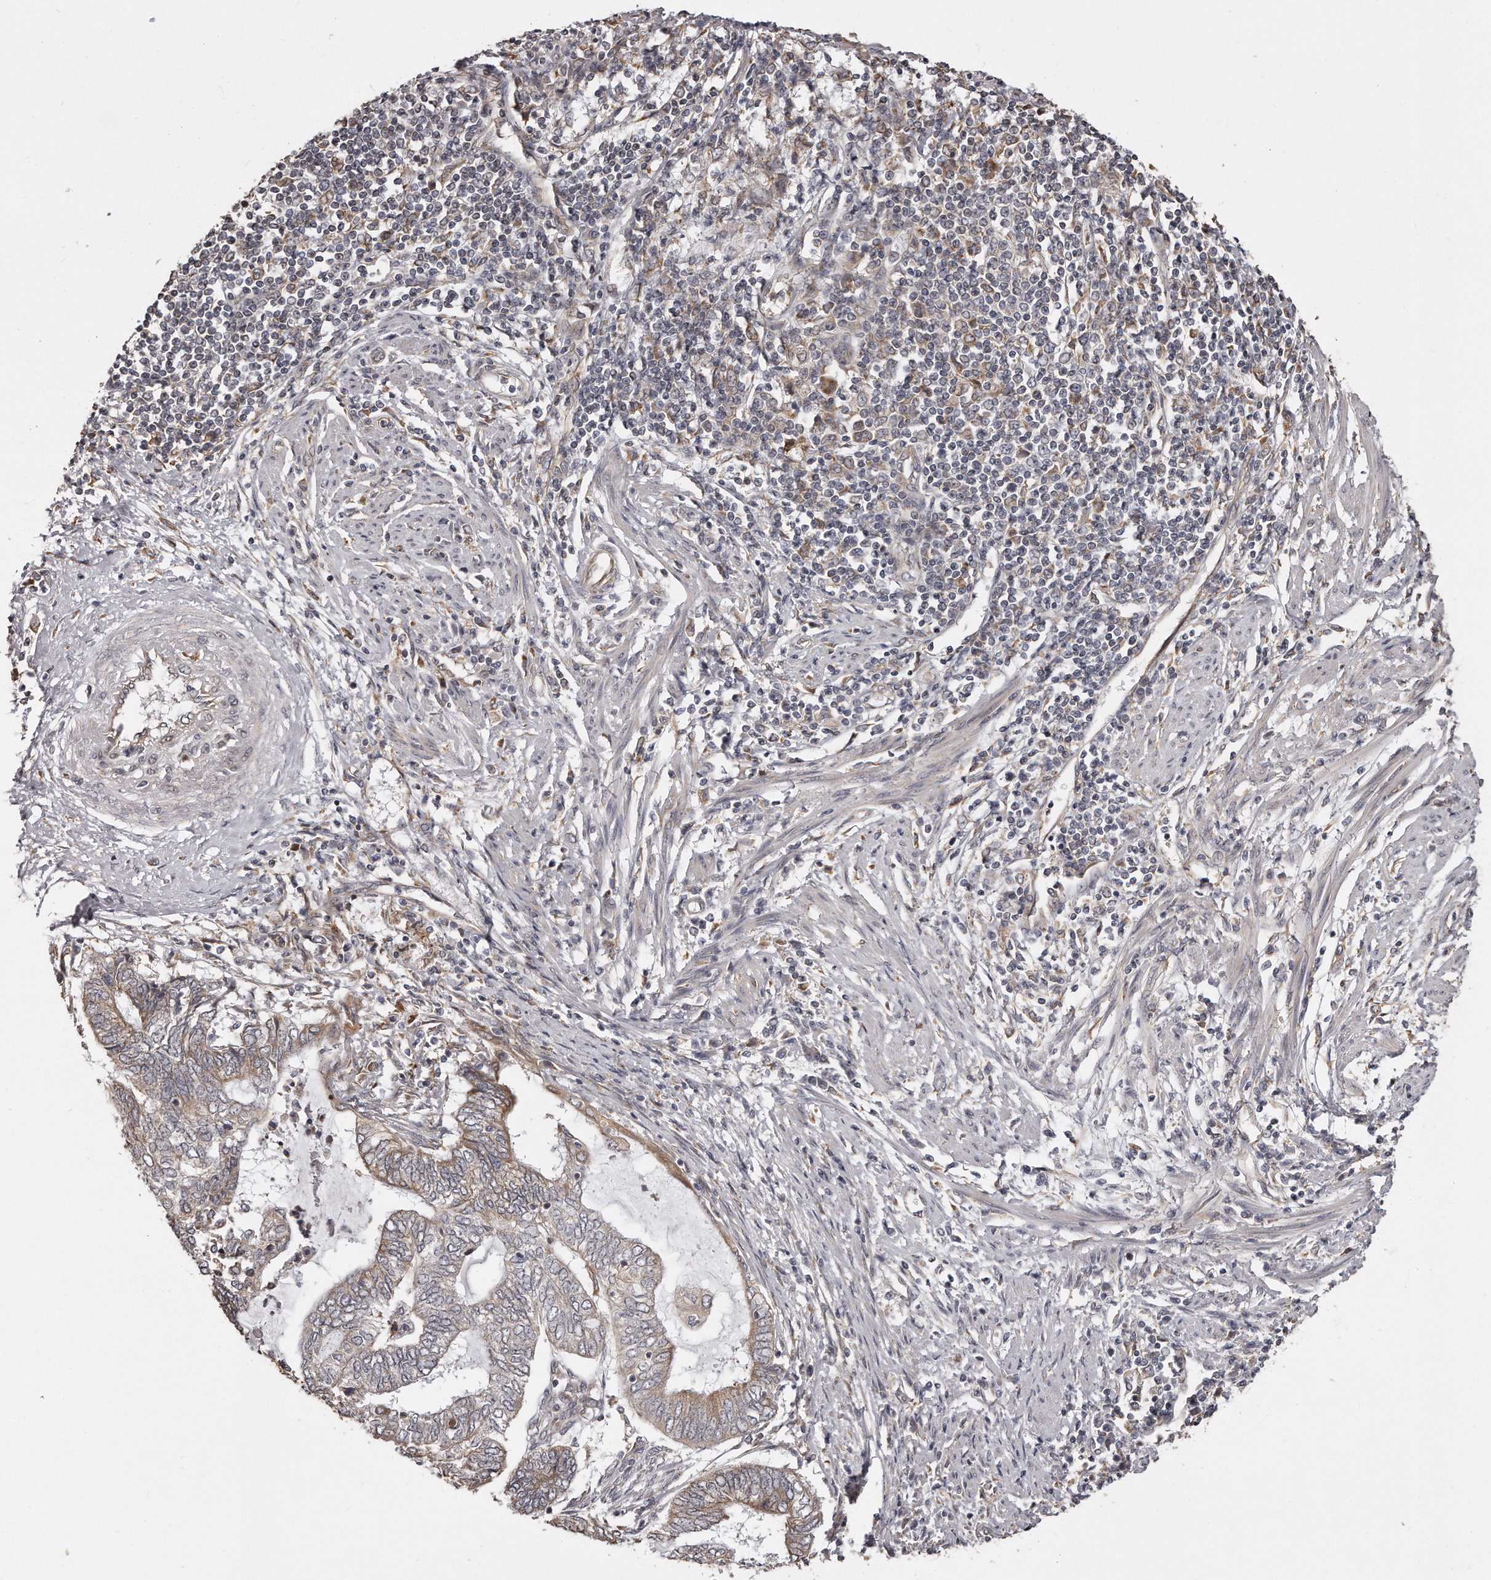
{"staining": {"intensity": "weak", "quantity": "25%-75%", "location": "cytoplasmic/membranous"}, "tissue": "endometrial cancer", "cell_type": "Tumor cells", "image_type": "cancer", "snomed": [{"axis": "morphology", "description": "Adenocarcinoma, NOS"}, {"axis": "topography", "description": "Uterus"}, {"axis": "topography", "description": "Endometrium"}], "caption": "Protein expression analysis of endometrial cancer (adenocarcinoma) reveals weak cytoplasmic/membranous expression in approximately 25%-75% of tumor cells. (Brightfield microscopy of DAB IHC at high magnification).", "gene": "TRAPPC14", "patient": {"sex": "female", "age": 70}}